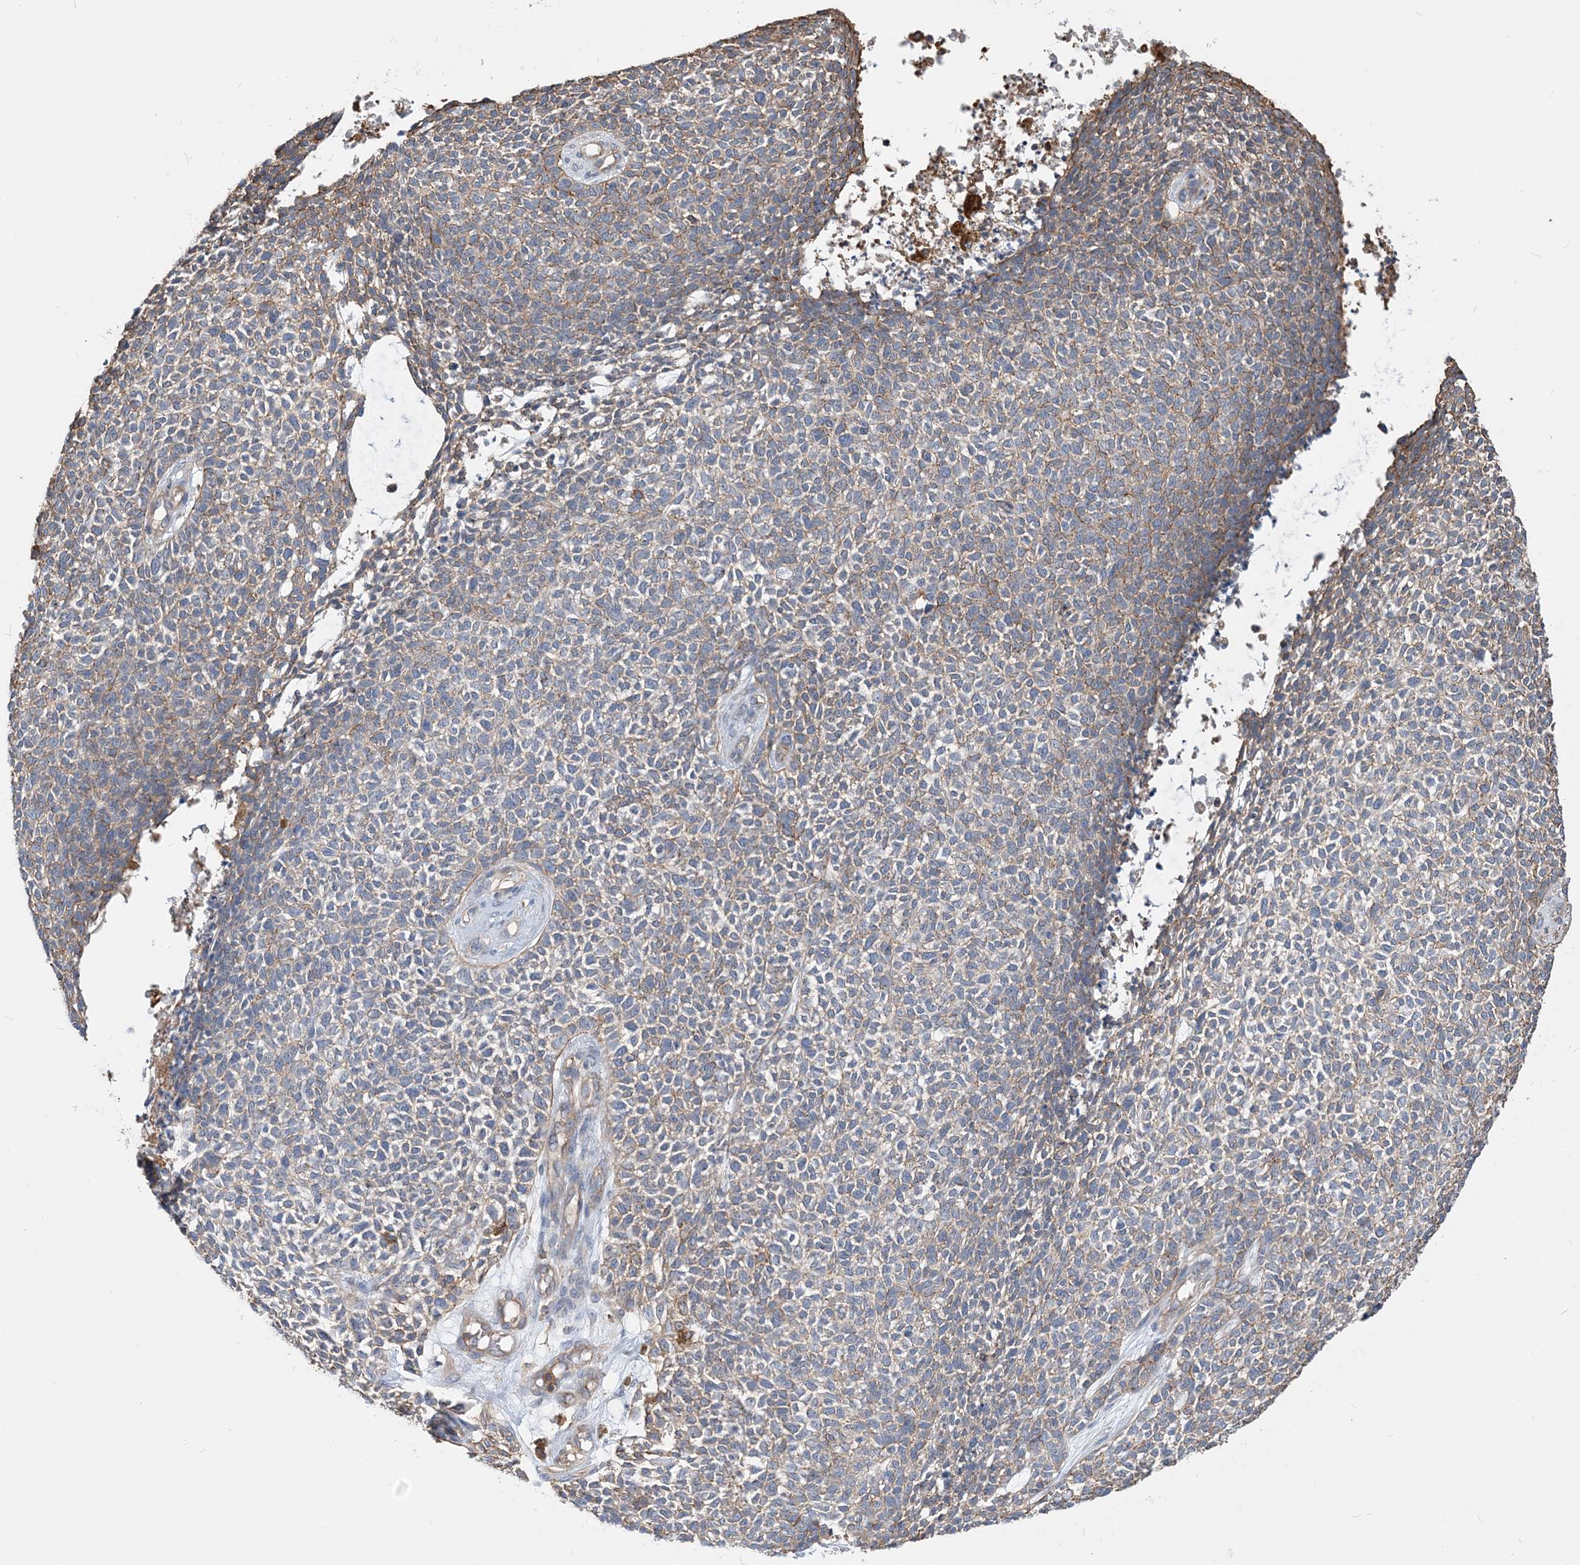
{"staining": {"intensity": "moderate", "quantity": "25%-75%", "location": "cytoplasmic/membranous"}, "tissue": "skin cancer", "cell_type": "Tumor cells", "image_type": "cancer", "snomed": [{"axis": "morphology", "description": "Basal cell carcinoma"}, {"axis": "topography", "description": "Skin"}], "caption": "A brown stain labels moderate cytoplasmic/membranous positivity of a protein in human basal cell carcinoma (skin) tumor cells.", "gene": "PARVG", "patient": {"sex": "female", "age": 84}}